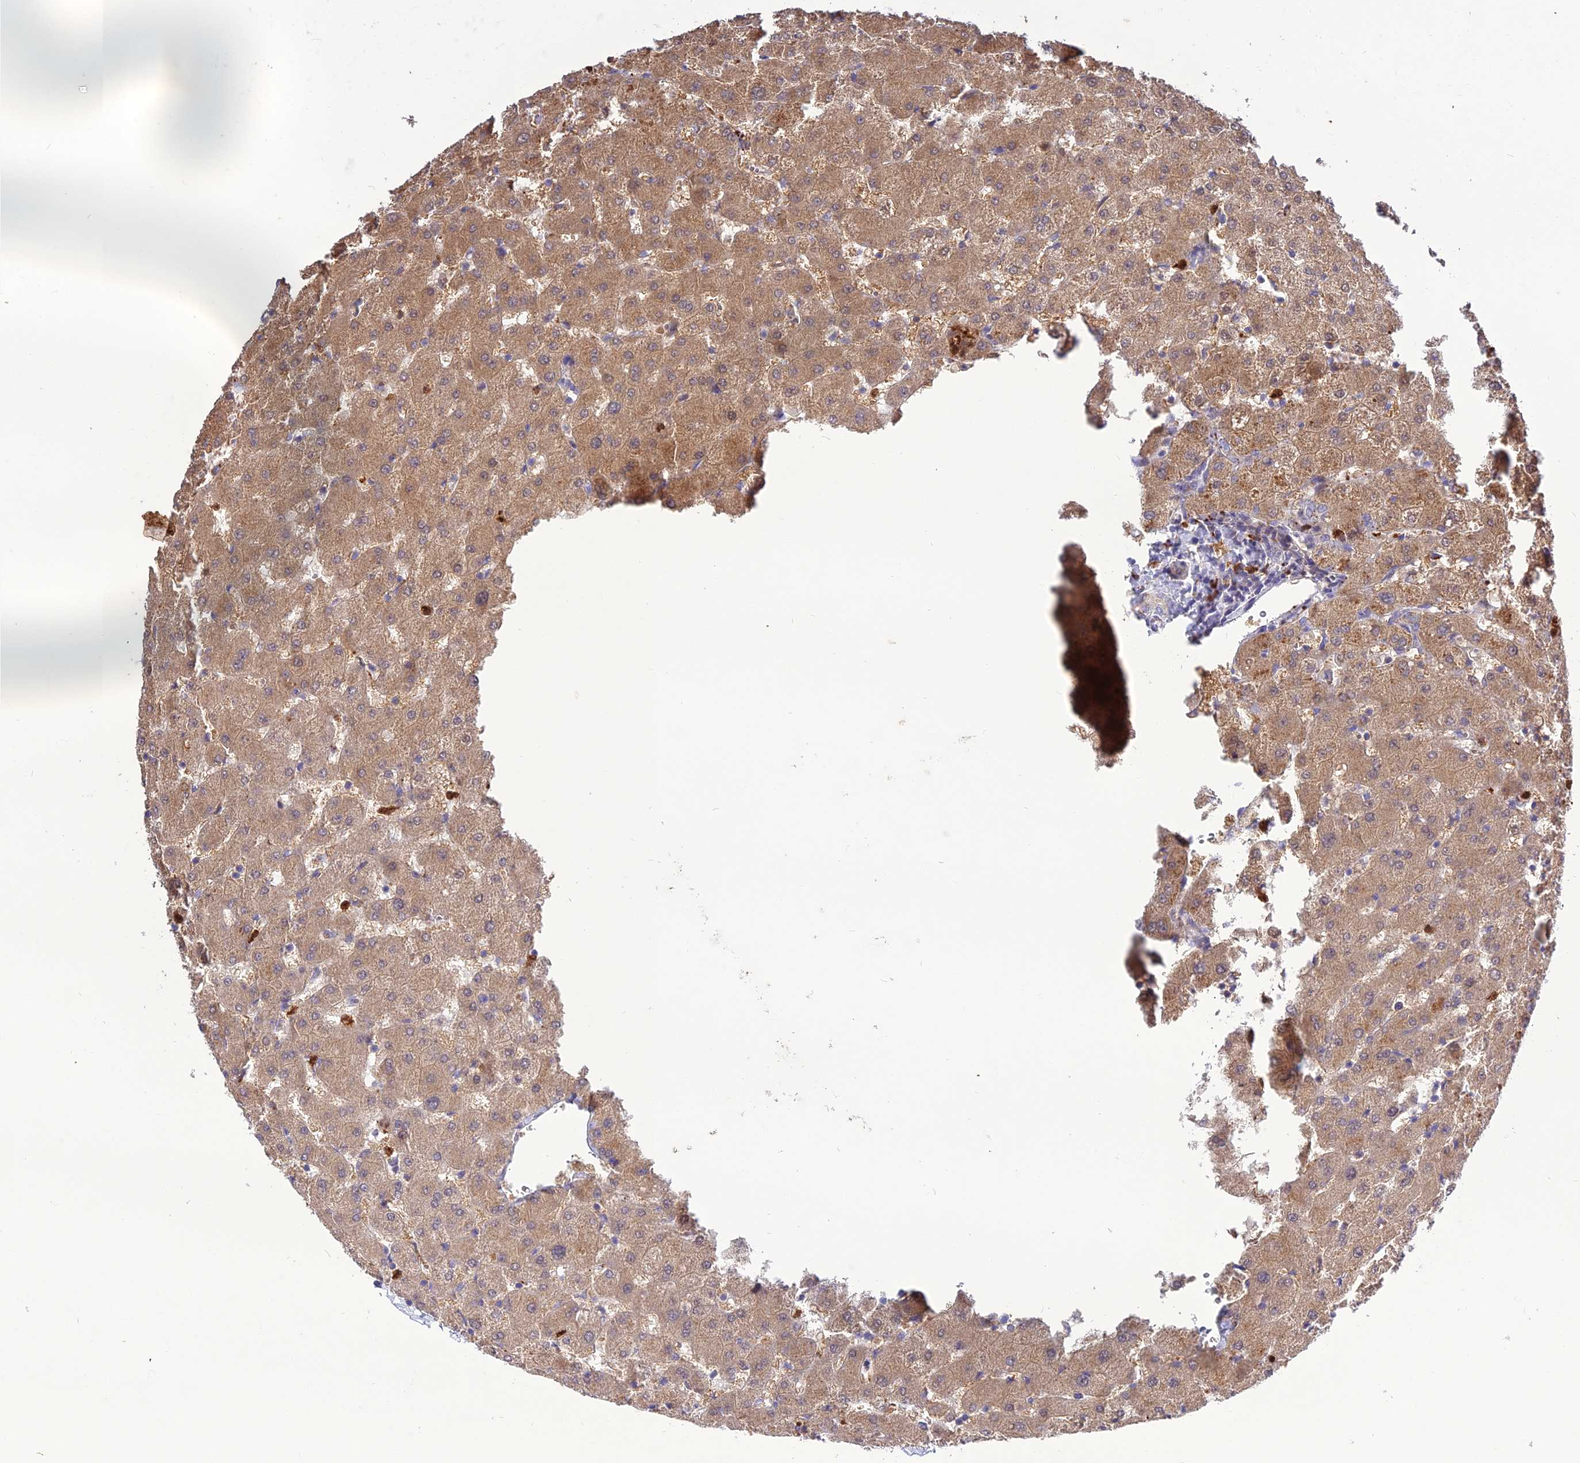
{"staining": {"intensity": "negative", "quantity": "none", "location": "none"}, "tissue": "liver", "cell_type": "Cholangiocytes", "image_type": "normal", "snomed": [{"axis": "morphology", "description": "Normal tissue, NOS"}, {"axis": "topography", "description": "Liver"}], "caption": "A histopathology image of liver stained for a protein exhibits no brown staining in cholangiocytes.", "gene": "EID2", "patient": {"sex": "female", "age": 63}}